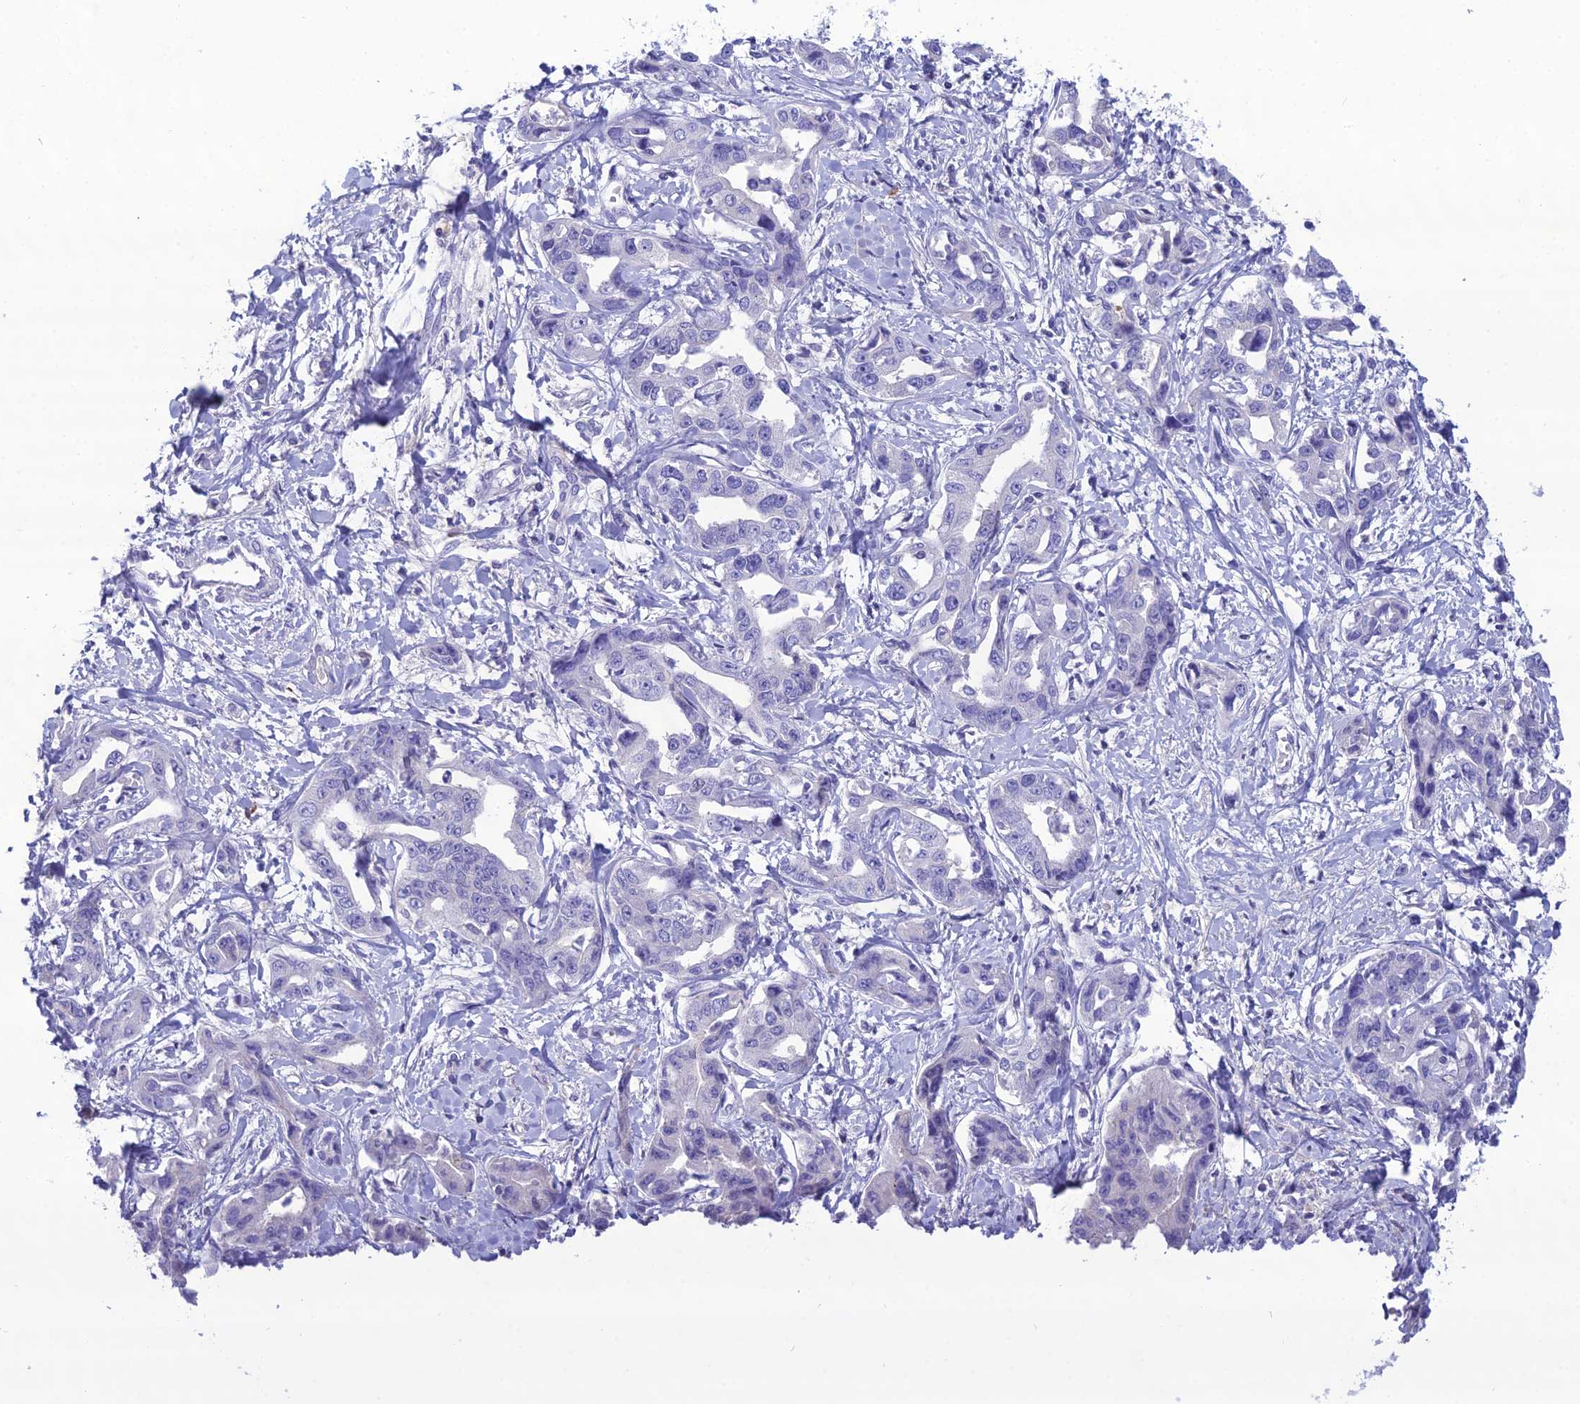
{"staining": {"intensity": "negative", "quantity": "none", "location": "none"}, "tissue": "liver cancer", "cell_type": "Tumor cells", "image_type": "cancer", "snomed": [{"axis": "morphology", "description": "Cholangiocarcinoma"}, {"axis": "topography", "description": "Liver"}], "caption": "Tumor cells are negative for protein expression in human cholangiocarcinoma (liver).", "gene": "CRB2", "patient": {"sex": "male", "age": 59}}